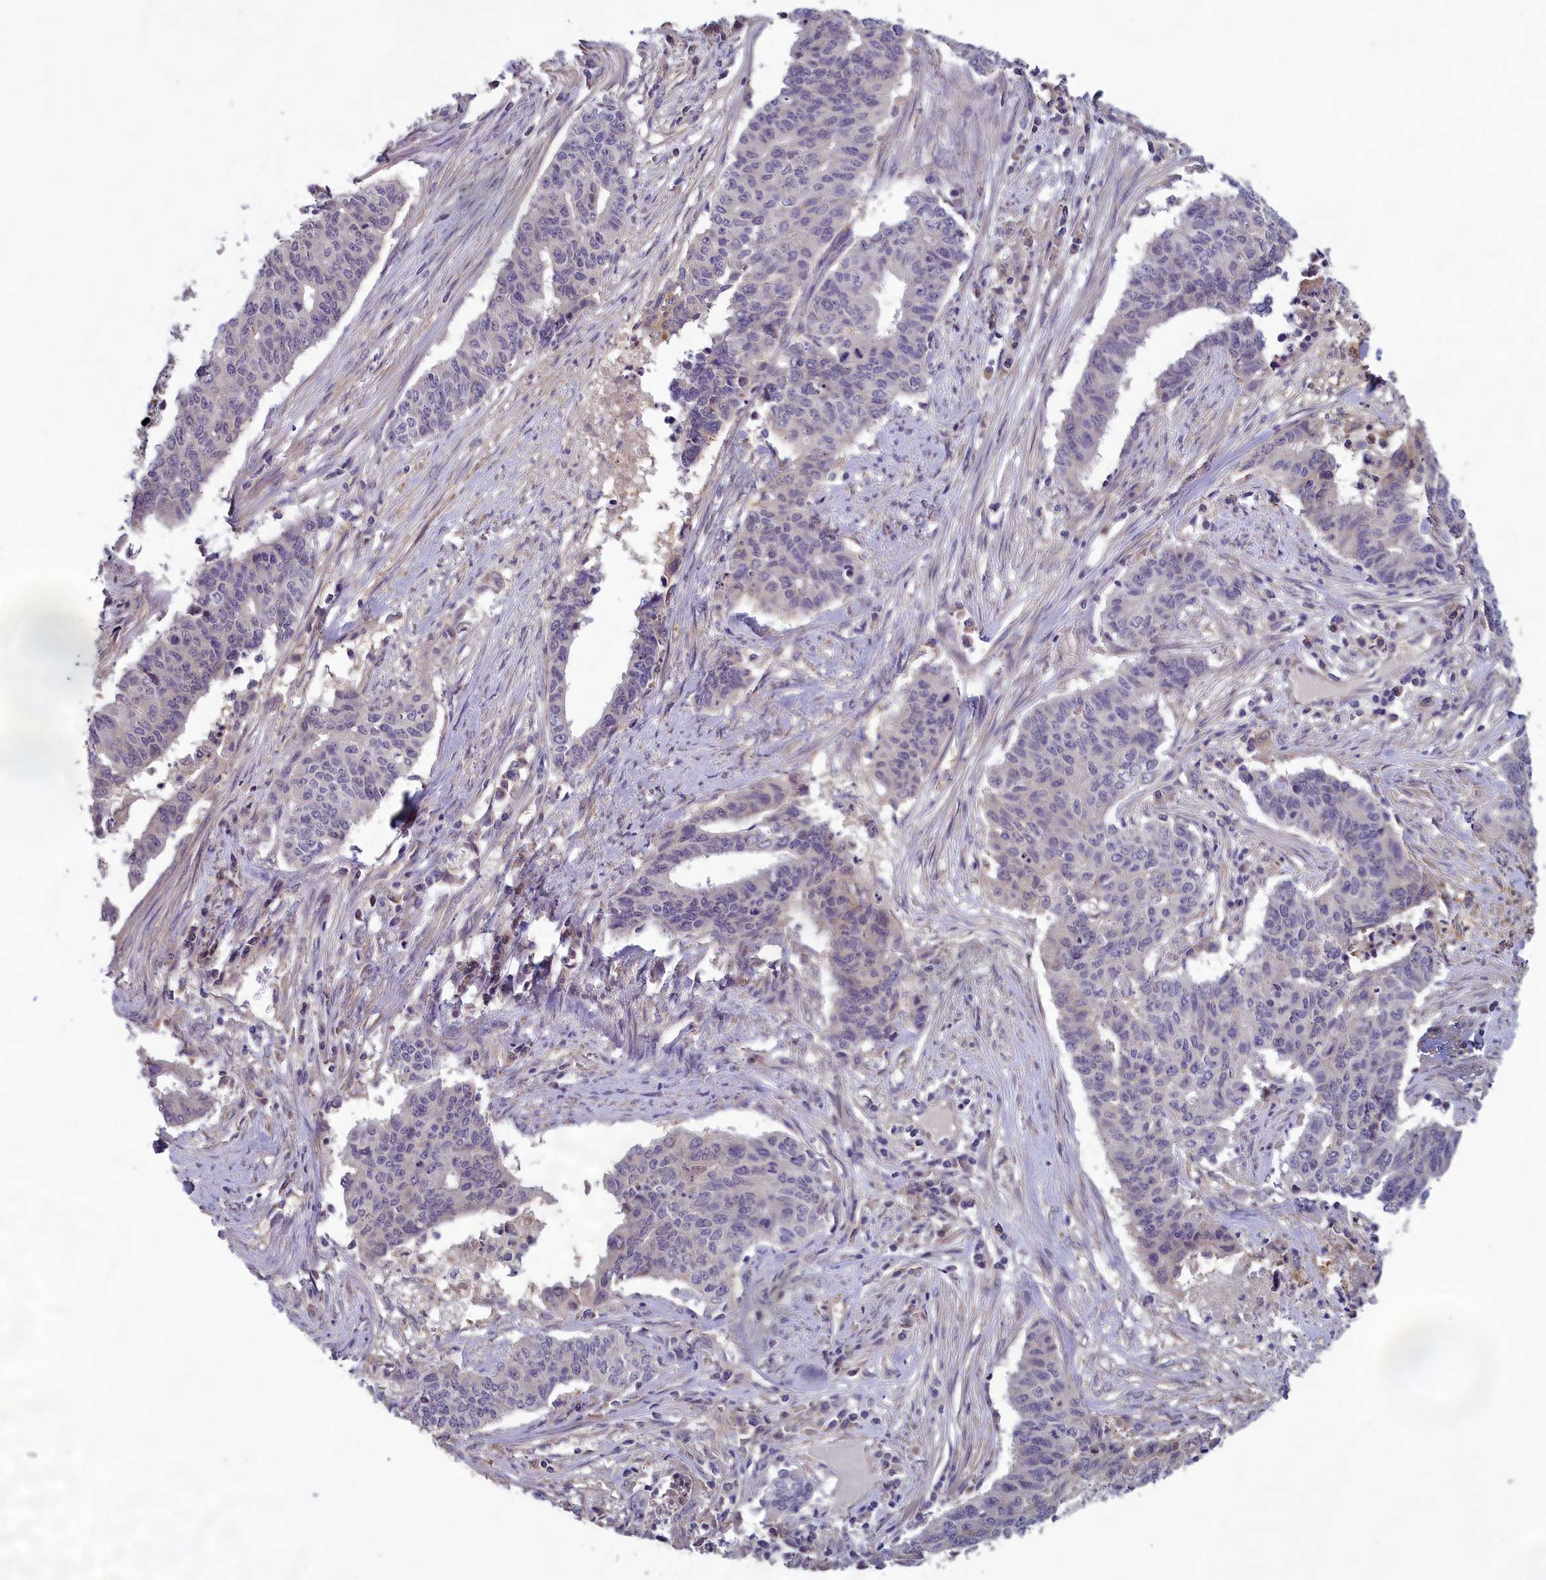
{"staining": {"intensity": "negative", "quantity": "none", "location": "none"}, "tissue": "endometrial cancer", "cell_type": "Tumor cells", "image_type": "cancer", "snomed": [{"axis": "morphology", "description": "Adenocarcinoma, NOS"}, {"axis": "topography", "description": "Endometrium"}], "caption": "Tumor cells show no significant protein expression in endometrial cancer (adenocarcinoma).", "gene": "HECA", "patient": {"sex": "female", "age": 59}}